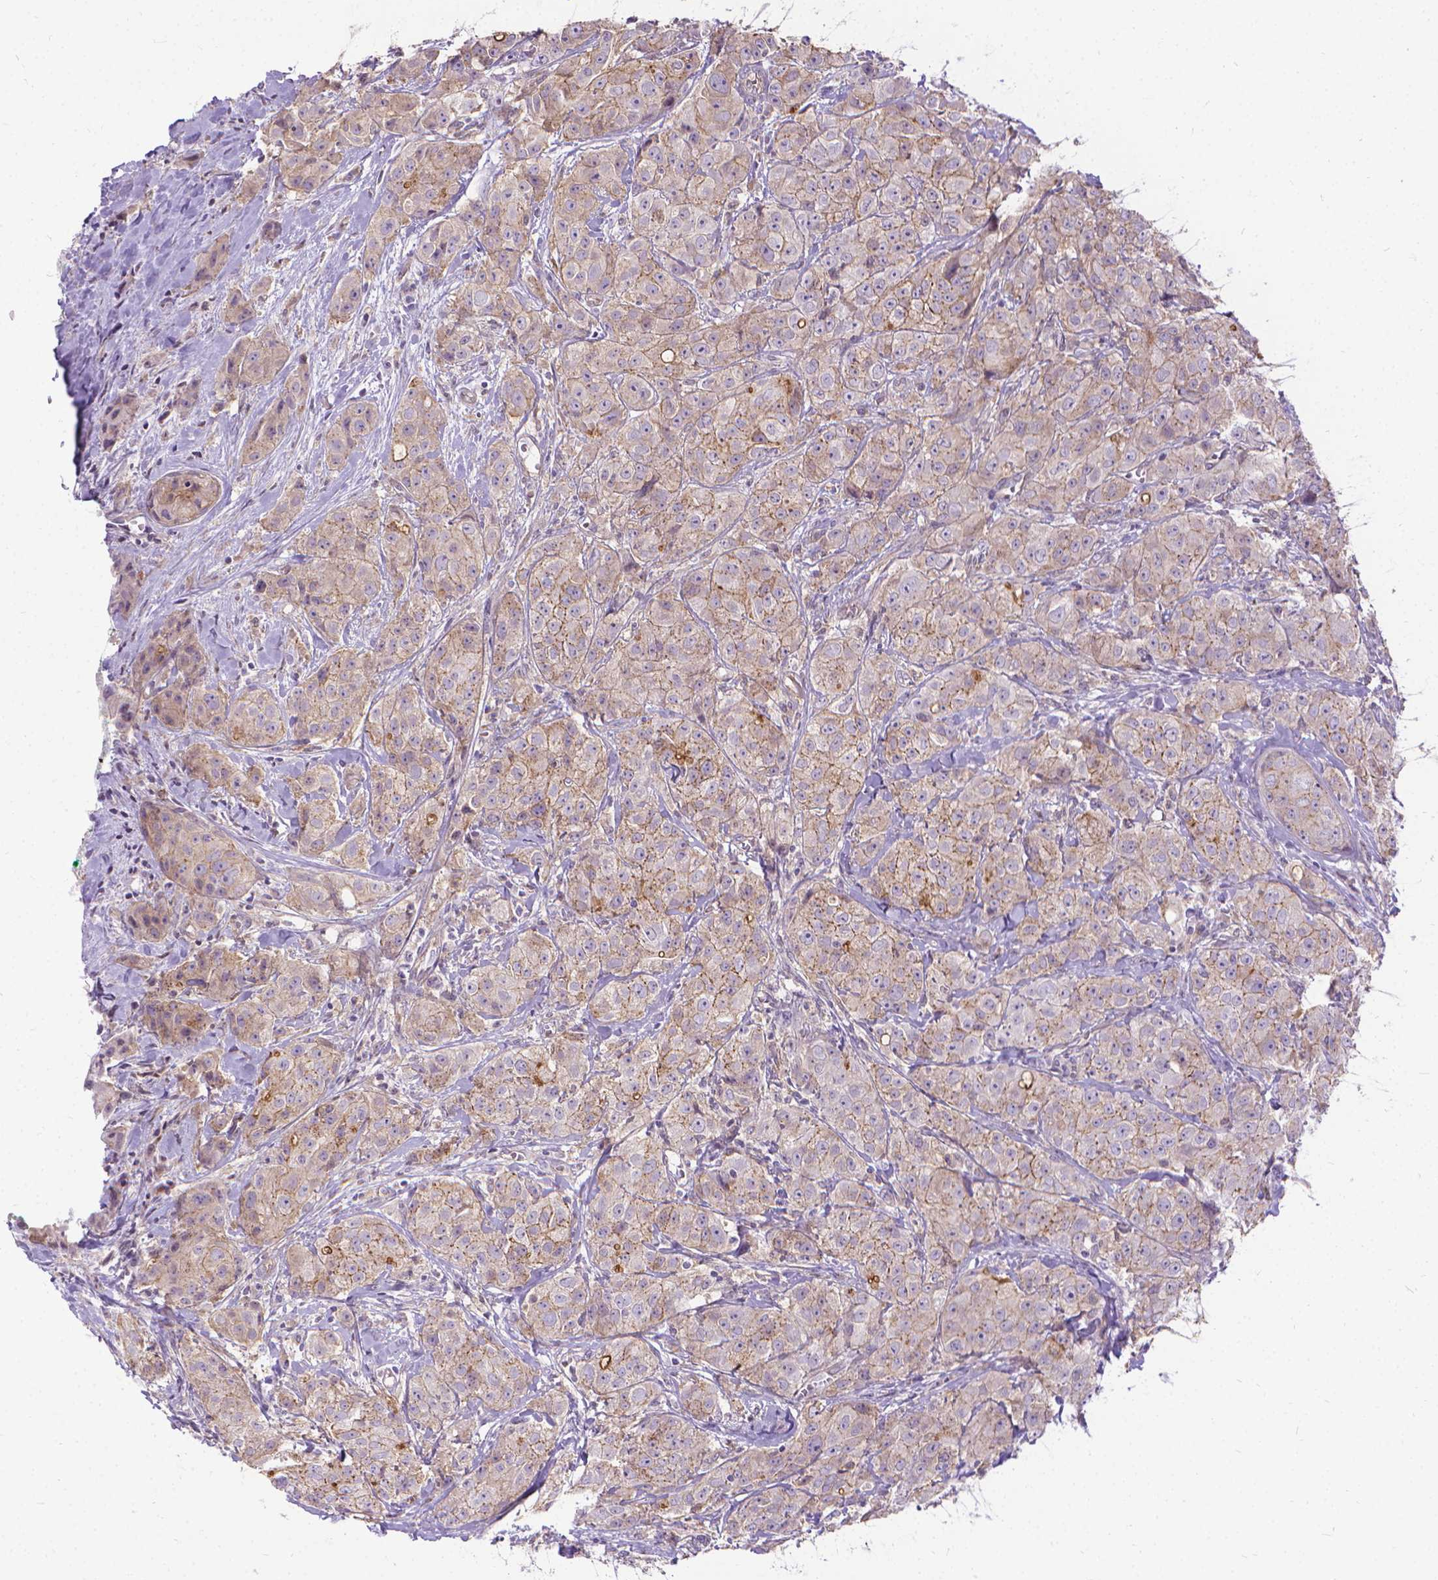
{"staining": {"intensity": "weak", "quantity": "25%-75%", "location": "cytoplasmic/membranous"}, "tissue": "breast cancer", "cell_type": "Tumor cells", "image_type": "cancer", "snomed": [{"axis": "morphology", "description": "Duct carcinoma"}, {"axis": "topography", "description": "Breast"}], "caption": "The histopathology image demonstrates immunohistochemical staining of breast cancer (infiltrating ductal carcinoma). There is weak cytoplasmic/membranous positivity is identified in approximately 25%-75% of tumor cells.", "gene": "CFAP299", "patient": {"sex": "female", "age": 43}}